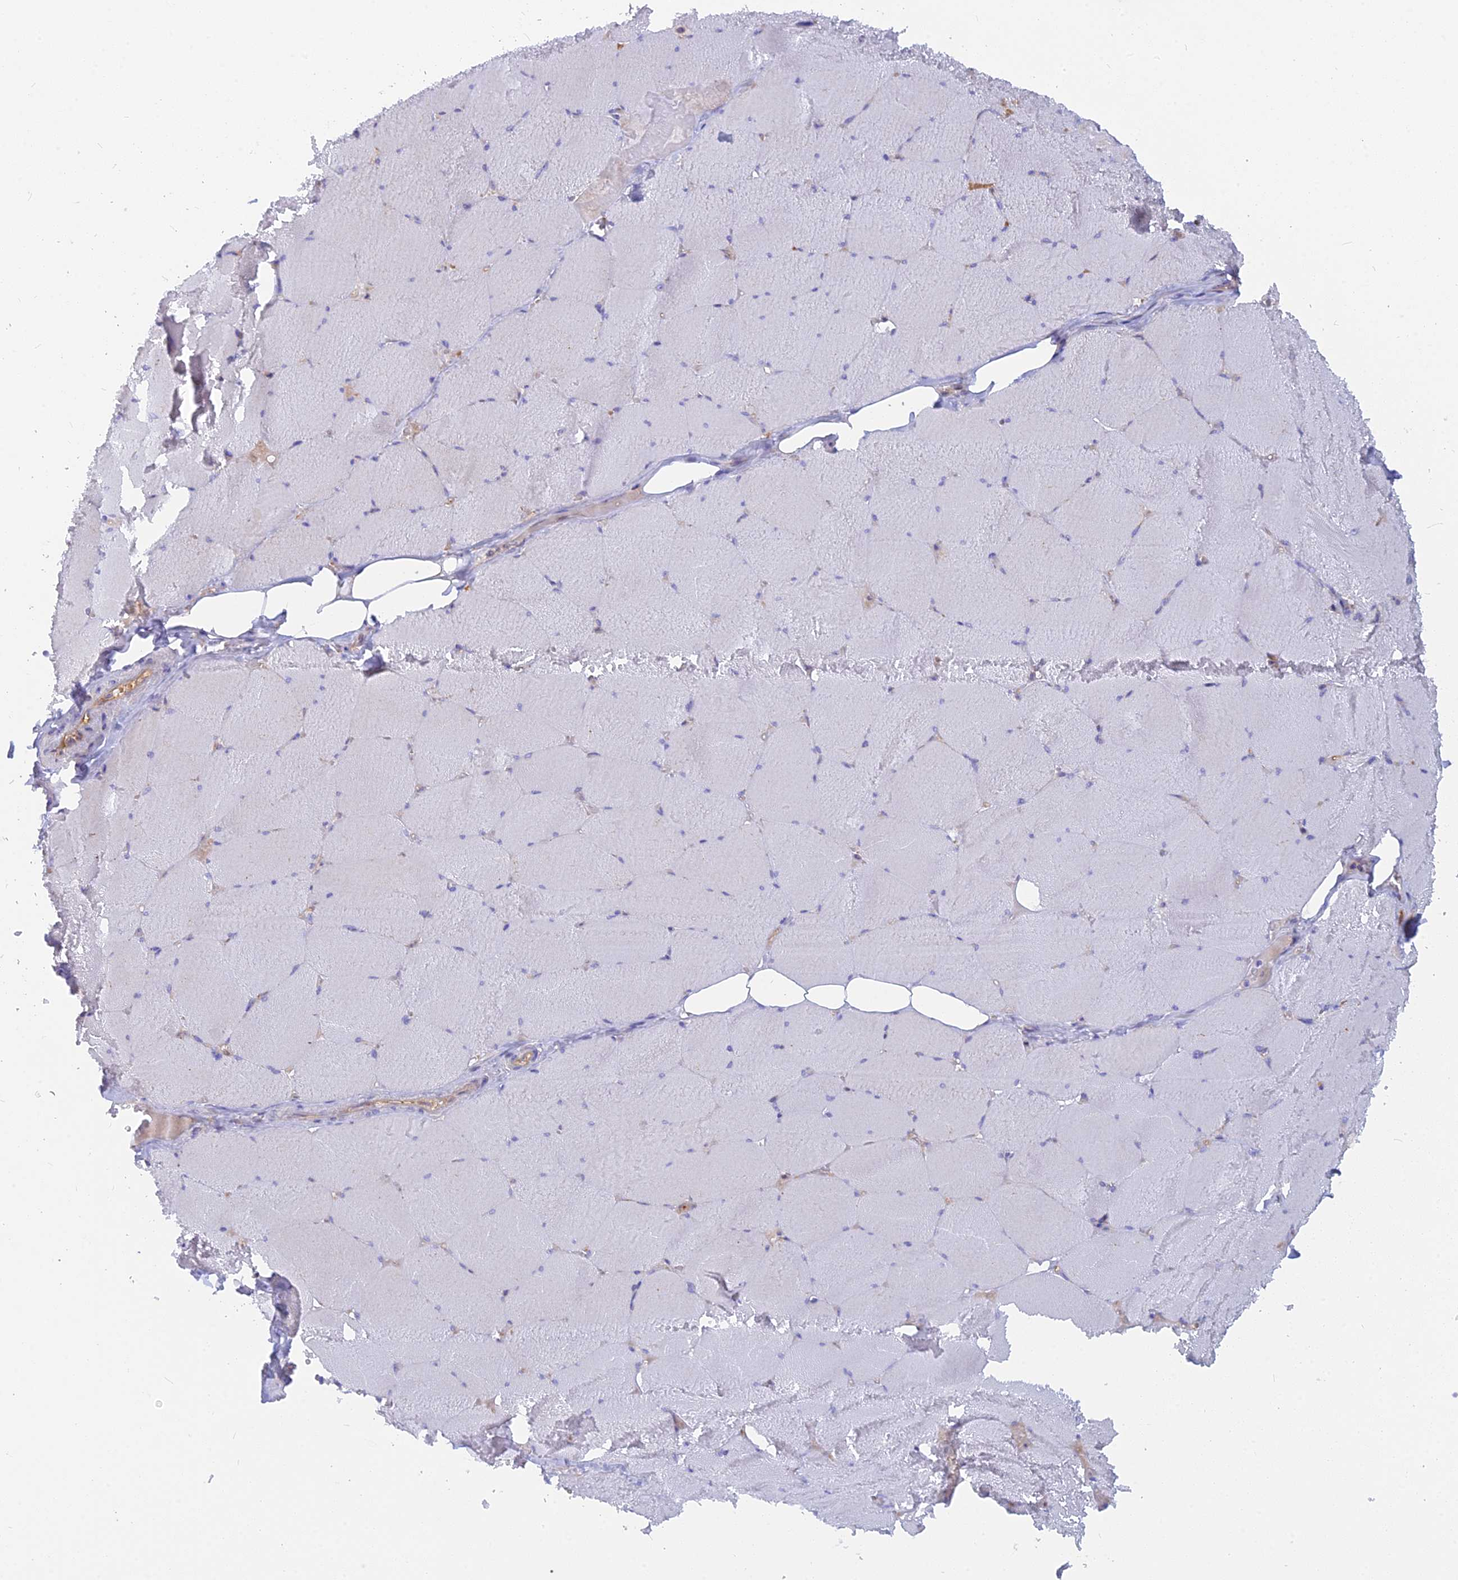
{"staining": {"intensity": "weak", "quantity": "25%-75%", "location": "cytoplasmic/membranous"}, "tissue": "skeletal muscle", "cell_type": "Myocytes", "image_type": "normal", "snomed": [{"axis": "morphology", "description": "Normal tissue, NOS"}, {"axis": "topography", "description": "Skeletal muscle"}, {"axis": "topography", "description": "Head-Neck"}], "caption": "Immunohistochemistry staining of normal skeletal muscle, which demonstrates low levels of weak cytoplasmic/membranous expression in approximately 25%-75% of myocytes indicating weak cytoplasmic/membranous protein expression. The staining was performed using DAB (brown) for protein detection and nuclei were counterstained in hematoxylin (blue).", "gene": "ARL2BP", "patient": {"sex": "male", "age": 66}}